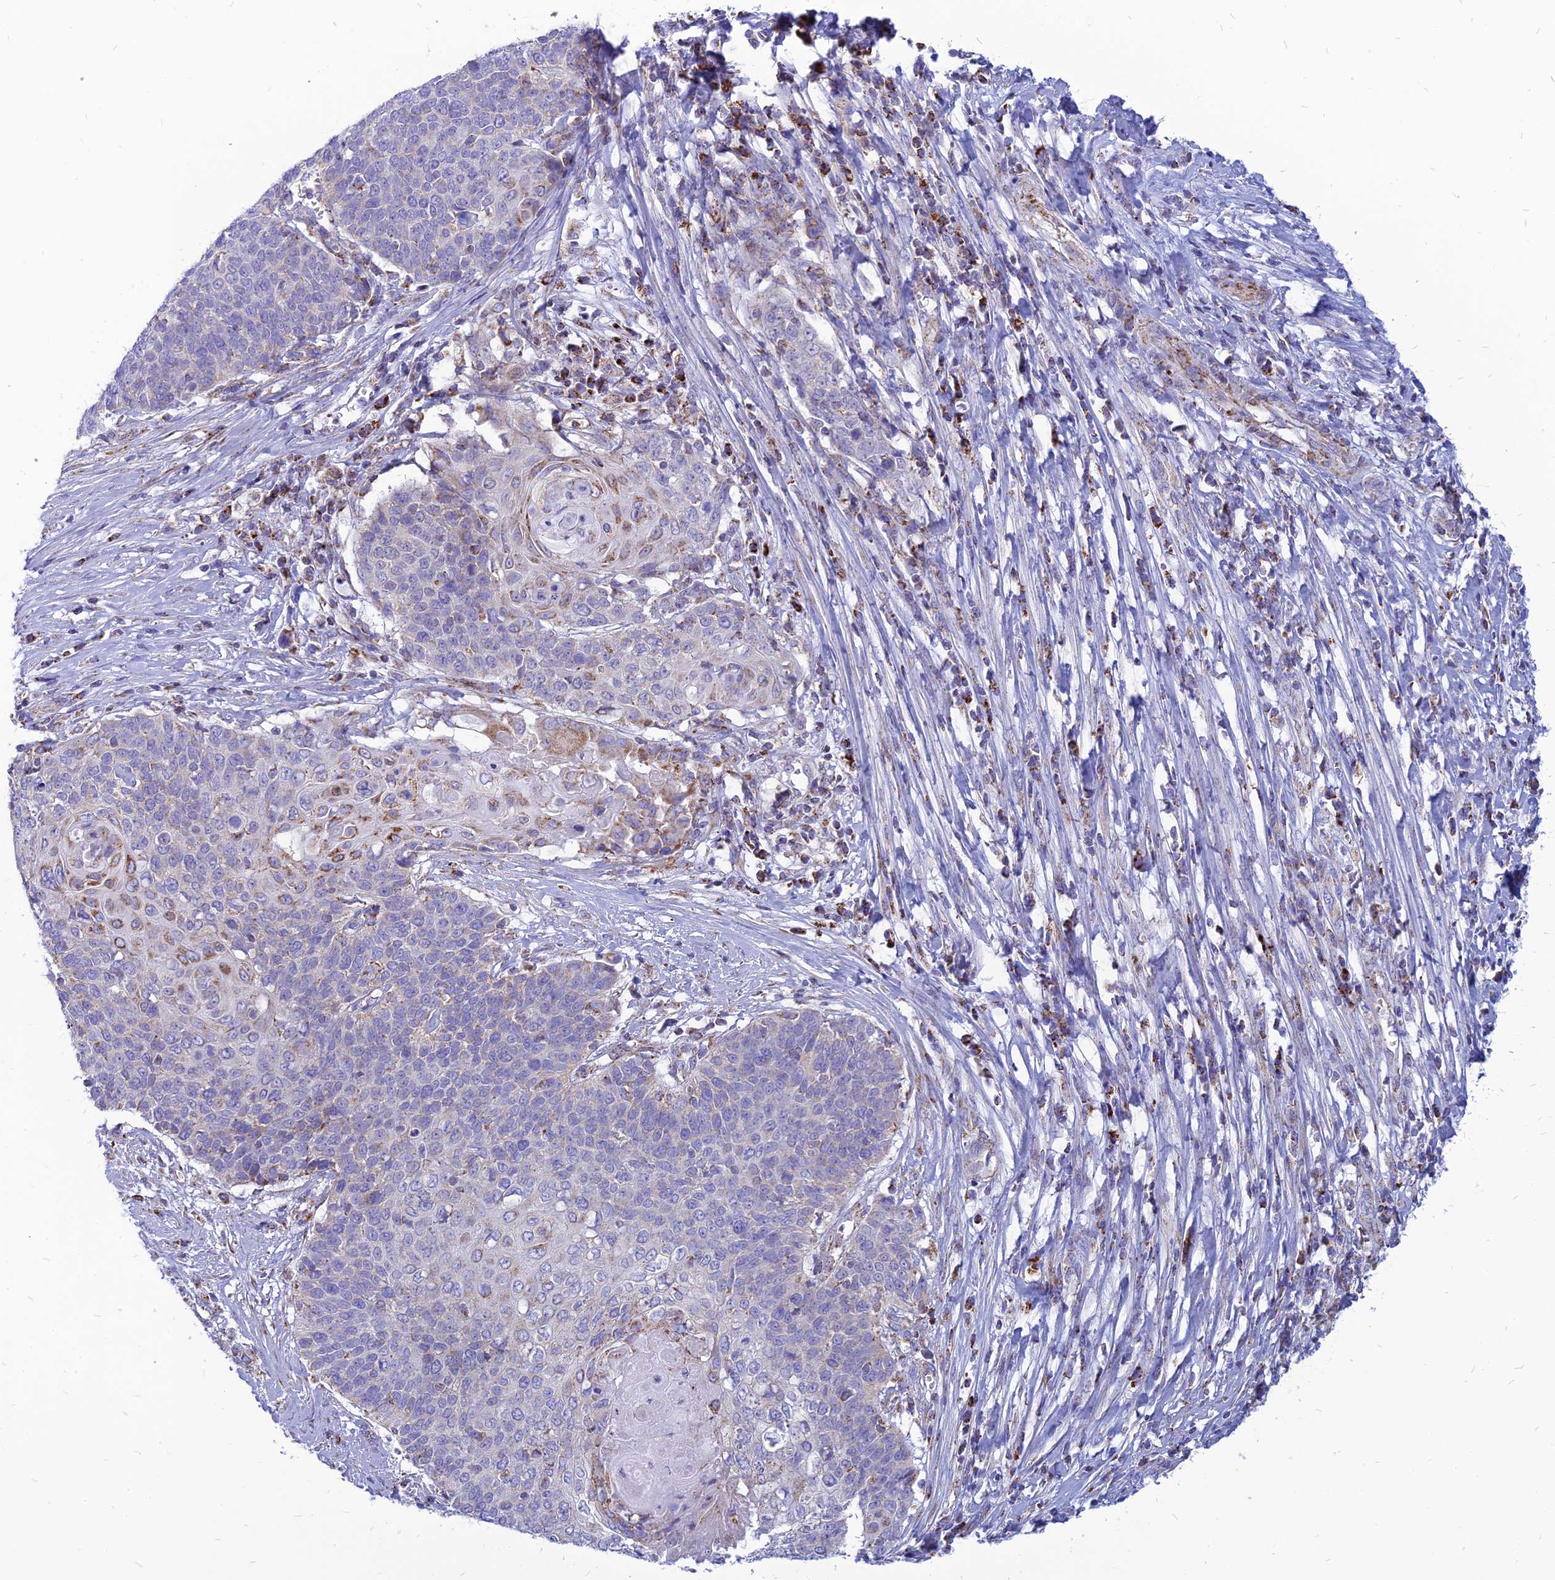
{"staining": {"intensity": "moderate", "quantity": "<25%", "location": "cytoplasmic/membranous"}, "tissue": "cervical cancer", "cell_type": "Tumor cells", "image_type": "cancer", "snomed": [{"axis": "morphology", "description": "Squamous cell carcinoma, NOS"}, {"axis": "topography", "description": "Cervix"}], "caption": "Immunohistochemical staining of cervical cancer (squamous cell carcinoma) exhibits moderate cytoplasmic/membranous protein staining in about <25% of tumor cells. Nuclei are stained in blue.", "gene": "PACC1", "patient": {"sex": "female", "age": 39}}